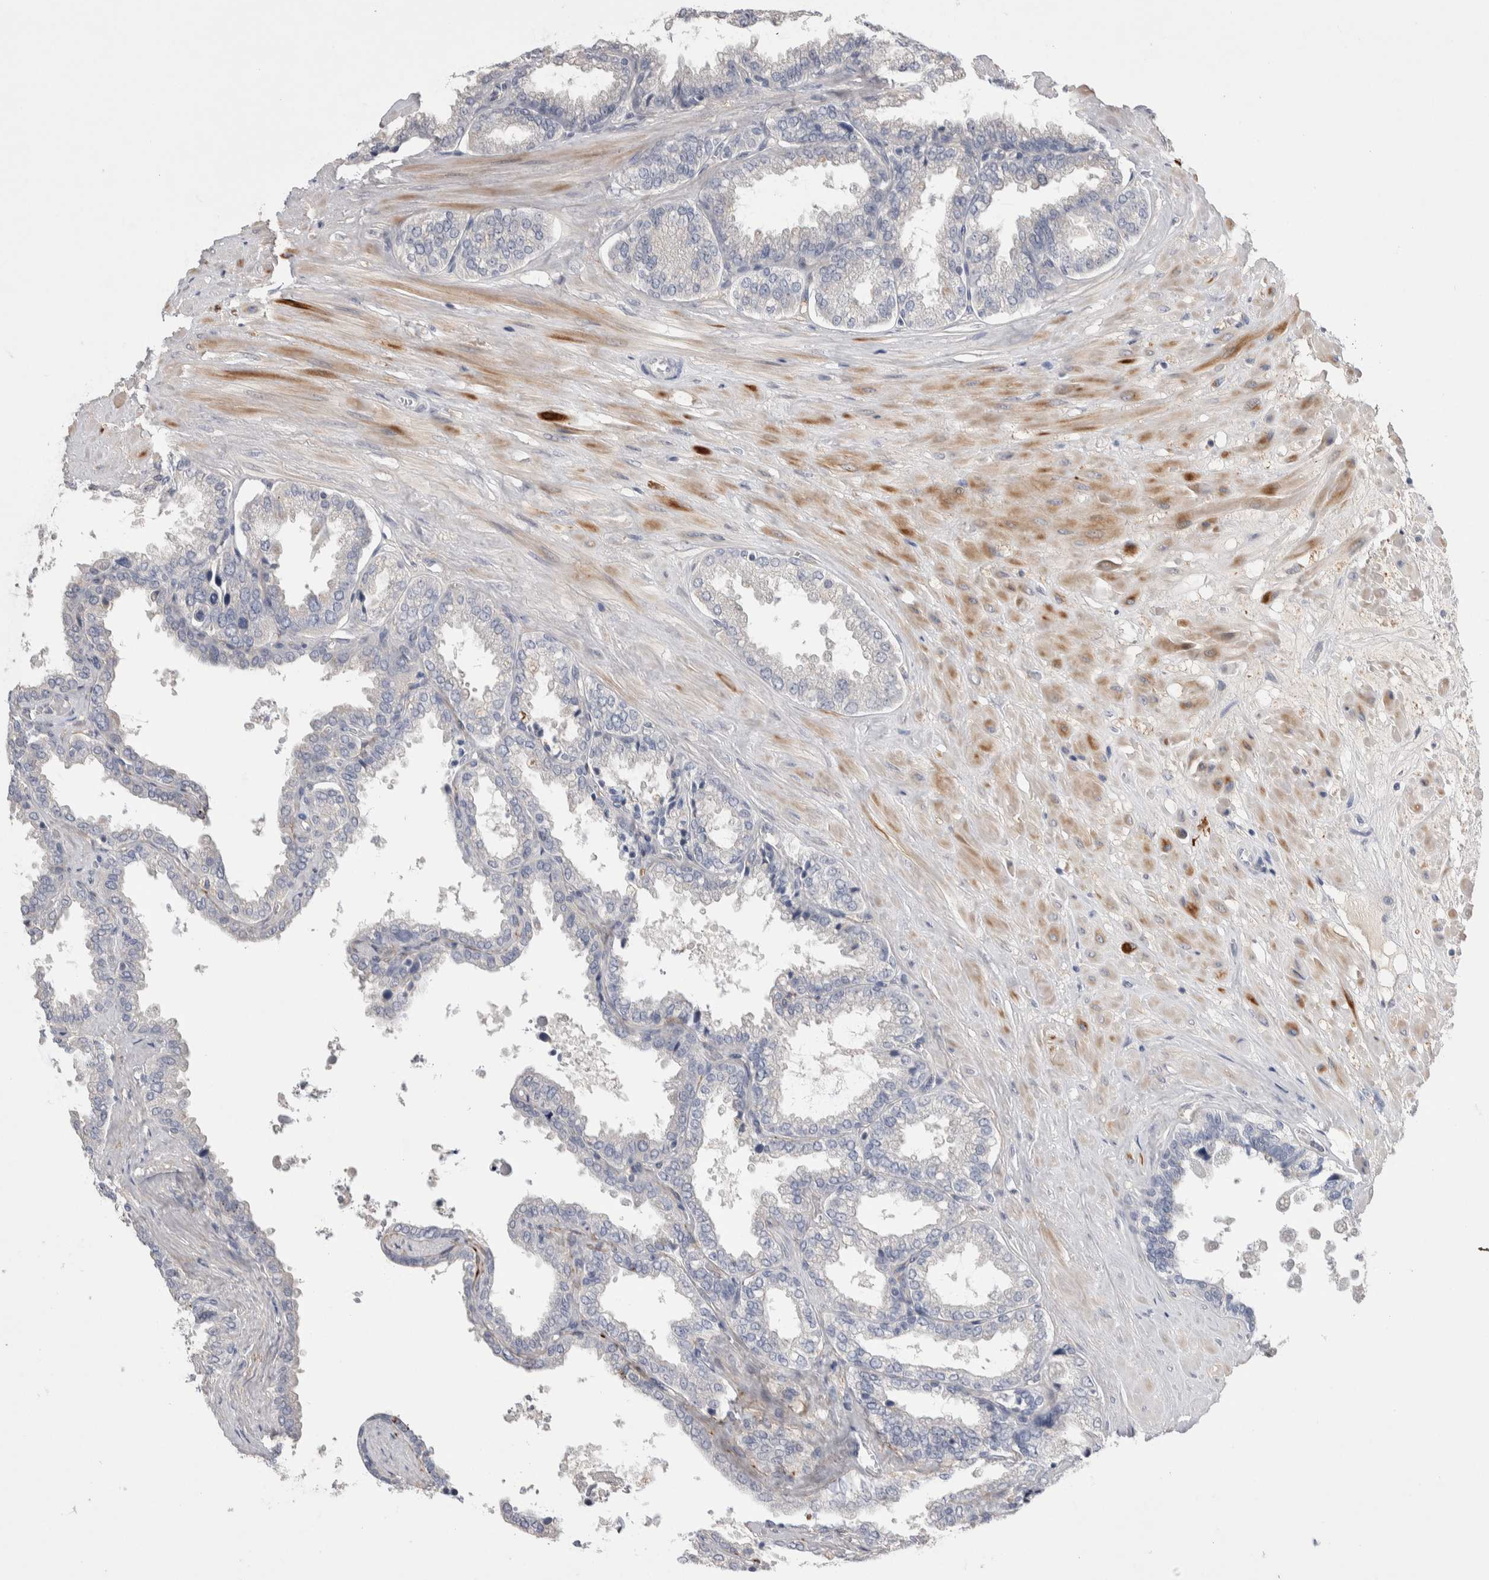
{"staining": {"intensity": "negative", "quantity": "none", "location": "none"}, "tissue": "seminal vesicle", "cell_type": "Glandular cells", "image_type": "normal", "snomed": [{"axis": "morphology", "description": "Normal tissue, NOS"}, {"axis": "topography", "description": "Seminal veicle"}], "caption": "Immunohistochemistry (IHC) photomicrograph of unremarkable seminal vesicle stained for a protein (brown), which demonstrates no staining in glandular cells. (Brightfield microscopy of DAB (3,3'-diaminobenzidine) IHC at high magnification).", "gene": "CEP131", "patient": {"sex": "male", "age": 46}}